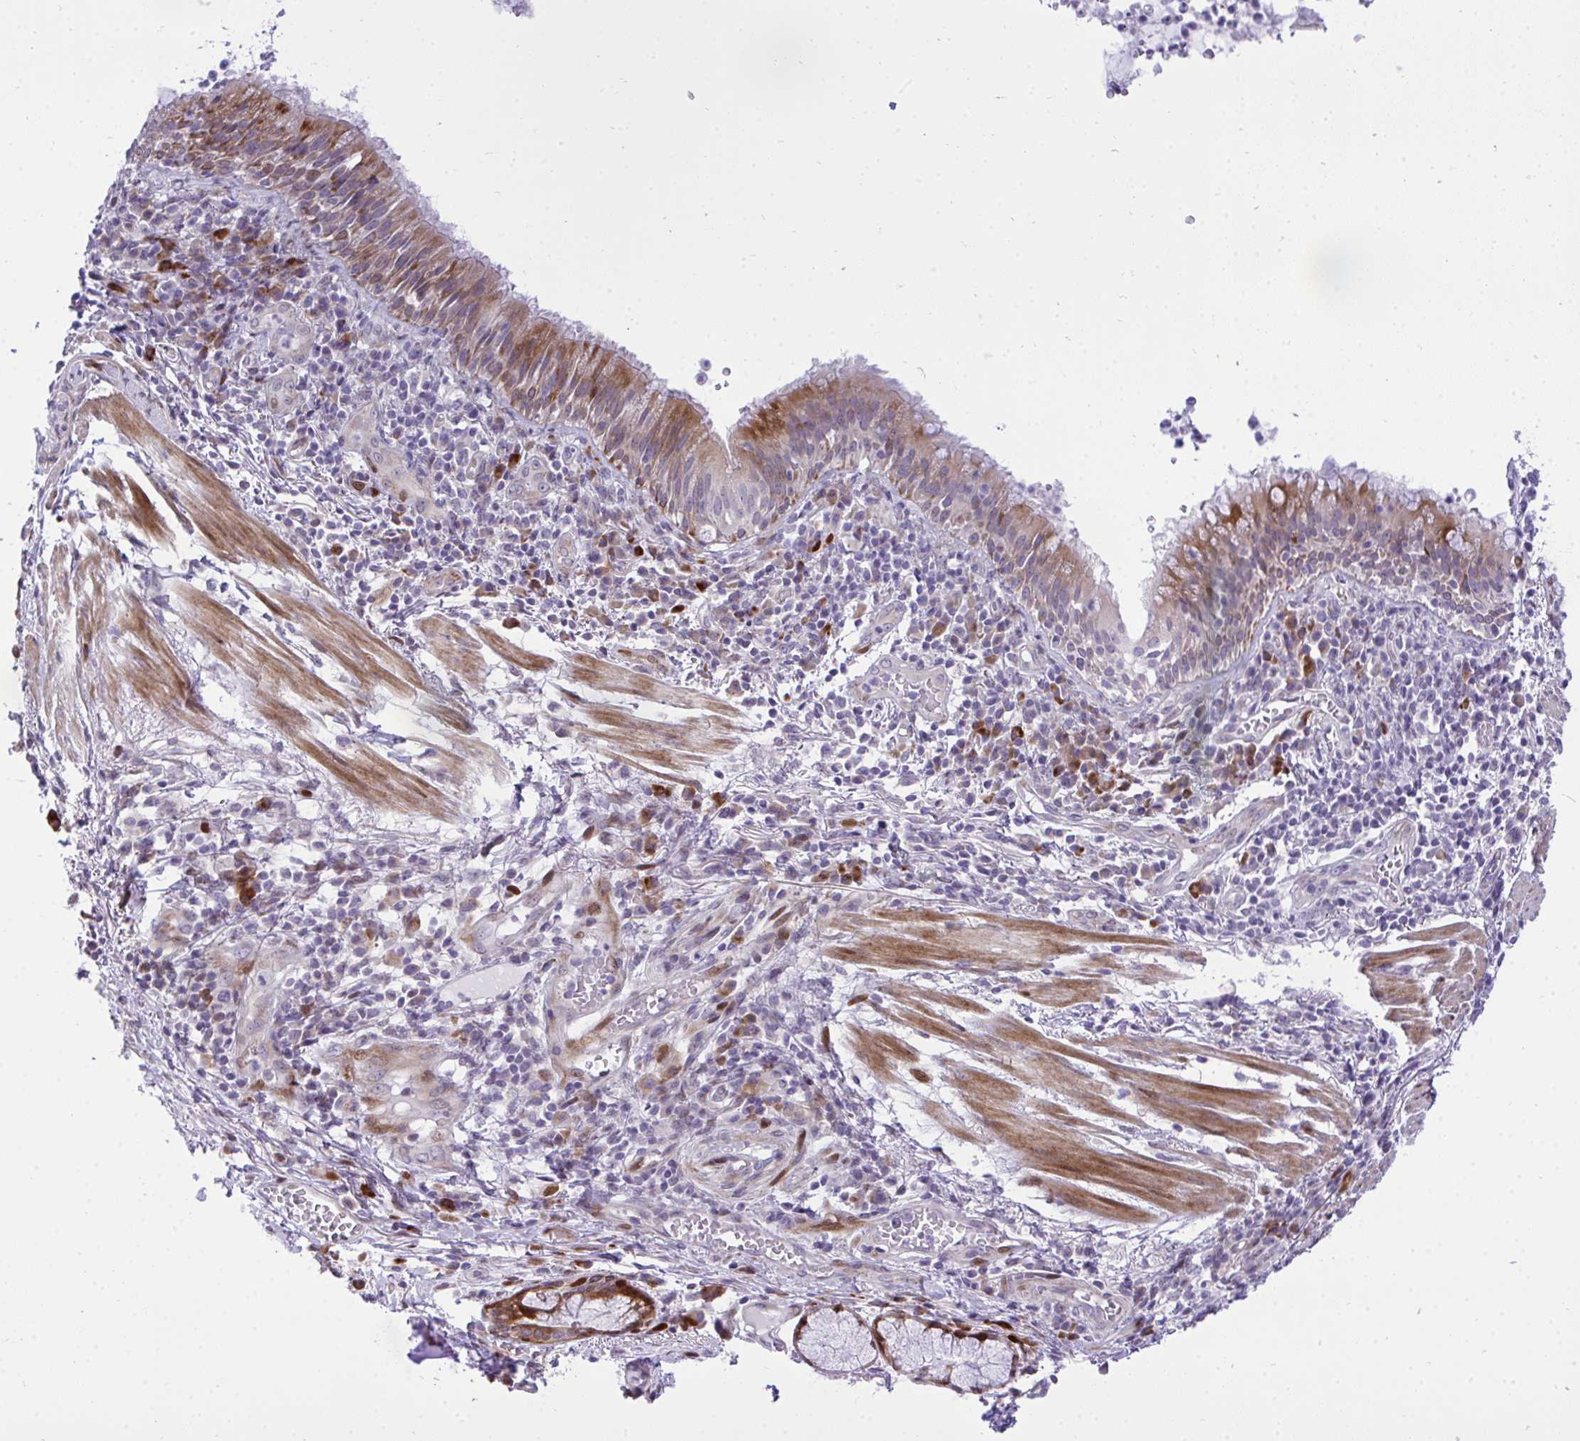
{"staining": {"intensity": "strong", "quantity": "25%-75%", "location": "cytoplasmic/membranous"}, "tissue": "bronchus", "cell_type": "Respiratory epithelial cells", "image_type": "normal", "snomed": [{"axis": "morphology", "description": "Normal tissue, NOS"}, {"axis": "topography", "description": "Cartilage tissue"}, {"axis": "topography", "description": "Bronchus"}], "caption": "IHC of unremarkable human bronchus exhibits high levels of strong cytoplasmic/membranous staining in approximately 25%-75% of respiratory epithelial cells. (Brightfield microscopy of DAB IHC at high magnification).", "gene": "CASTOR2", "patient": {"sex": "male", "age": 56}}